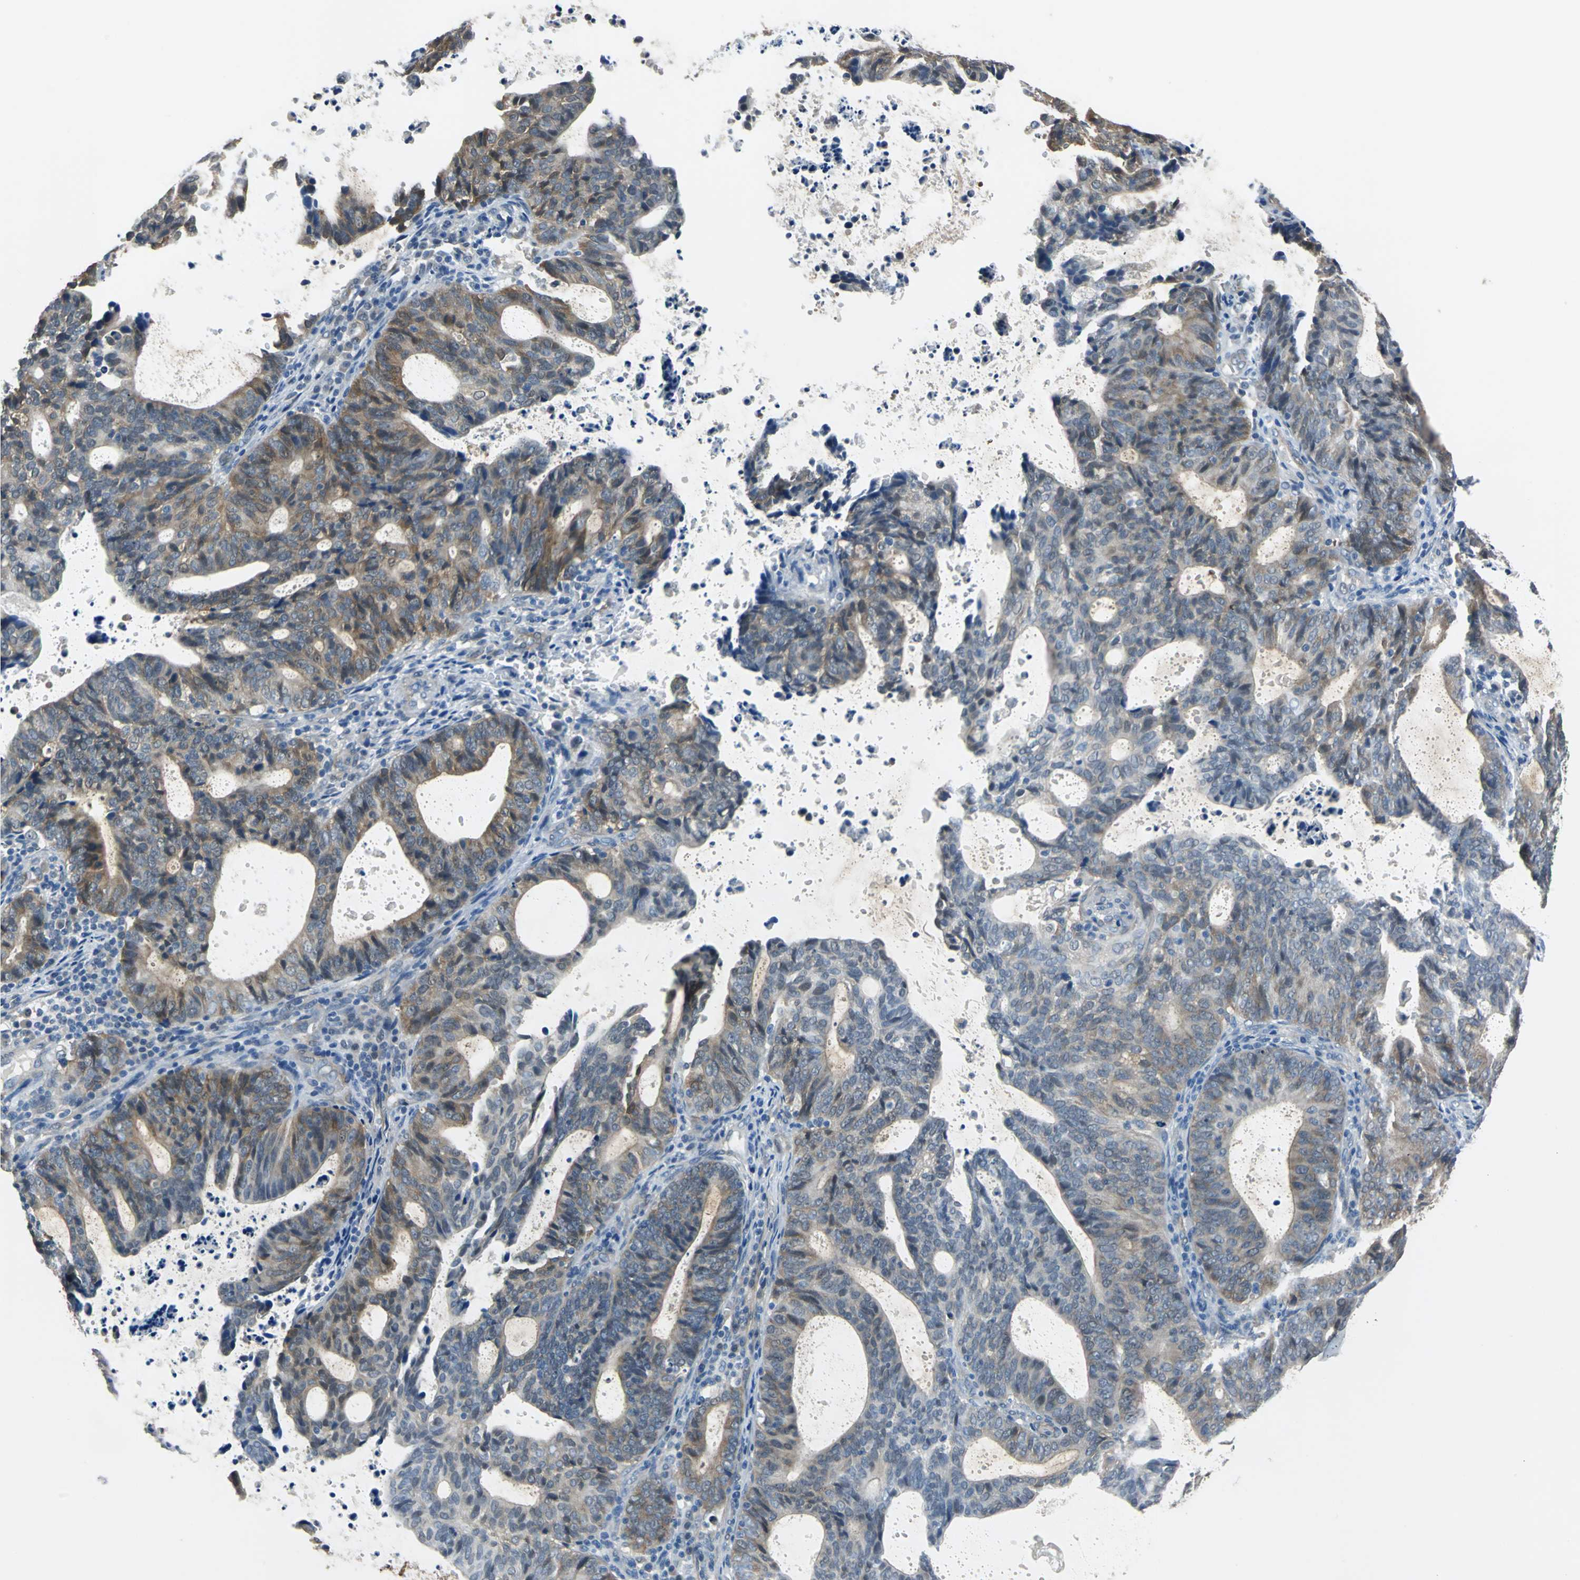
{"staining": {"intensity": "moderate", "quantity": ">75%", "location": "cytoplasmic/membranous"}, "tissue": "endometrial cancer", "cell_type": "Tumor cells", "image_type": "cancer", "snomed": [{"axis": "morphology", "description": "Adenocarcinoma, NOS"}, {"axis": "topography", "description": "Uterus"}], "caption": "High-magnification brightfield microscopy of endometrial cancer (adenocarcinoma) stained with DAB (3,3'-diaminobenzidine) (brown) and counterstained with hematoxylin (blue). tumor cells exhibit moderate cytoplasmic/membranous expression is present in about>75% of cells.", "gene": "FKBP4", "patient": {"sex": "female", "age": 83}}